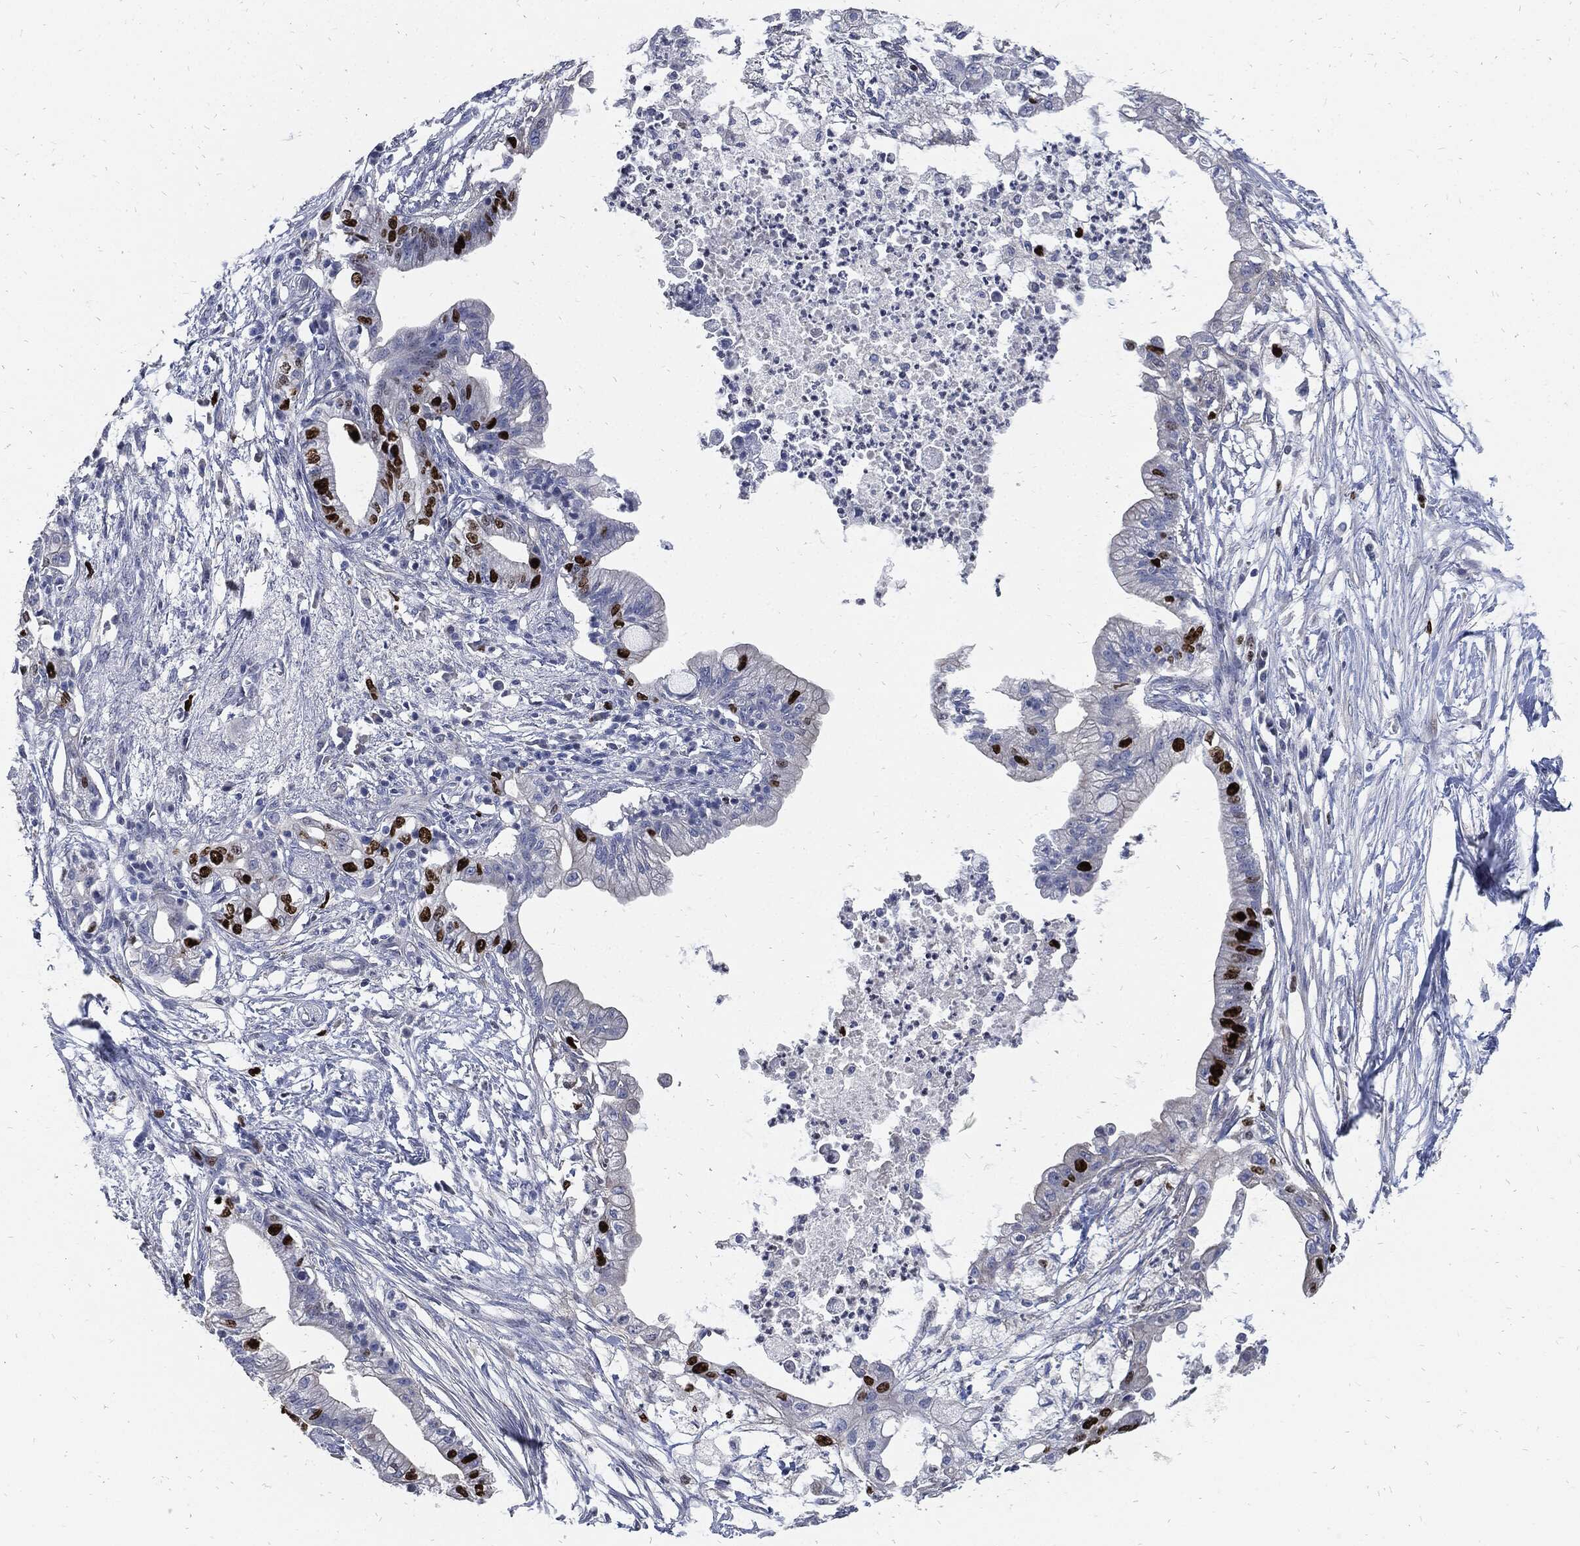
{"staining": {"intensity": "strong", "quantity": "<25%", "location": "nuclear"}, "tissue": "pancreatic cancer", "cell_type": "Tumor cells", "image_type": "cancer", "snomed": [{"axis": "morphology", "description": "Normal tissue, NOS"}, {"axis": "morphology", "description": "Adenocarcinoma, NOS"}, {"axis": "topography", "description": "Pancreas"}], "caption": "This is a micrograph of immunohistochemistry (IHC) staining of adenocarcinoma (pancreatic), which shows strong positivity in the nuclear of tumor cells.", "gene": "MKI67", "patient": {"sex": "female", "age": 58}}